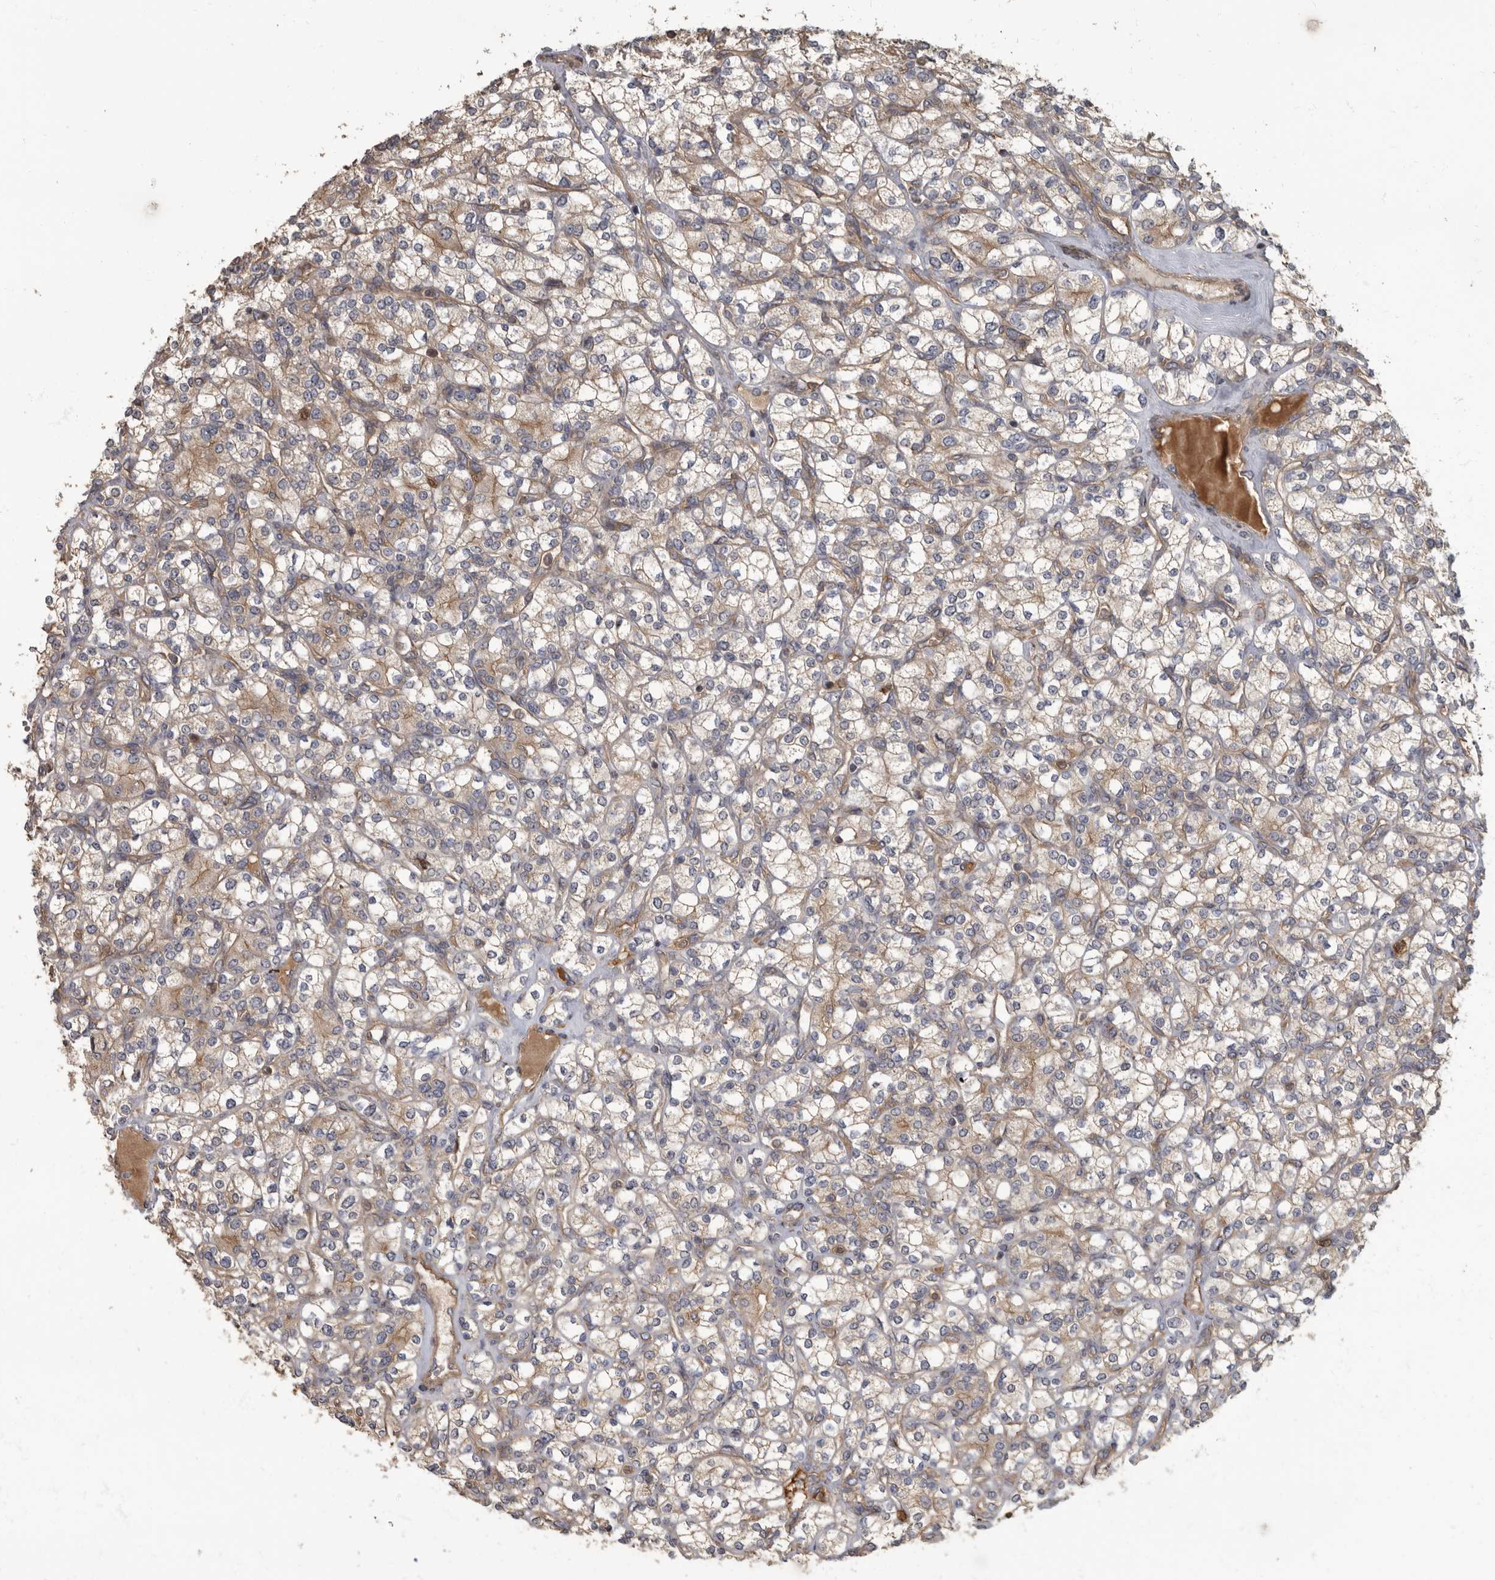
{"staining": {"intensity": "weak", "quantity": "25%-75%", "location": "cytoplasmic/membranous"}, "tissue": "renal cancer", "cell_type": "Tumor cells", "image_type": "cancer", "snomed": [{"axis": "morphology", "description": "Adenocarcinoma, NOS"}, {"axis": "topography", "description": "Kidney"}], "caption": "Immunohistochemical staining of human renal cancer displays low levels of weak cytoplasmic/membranous positivity in approximately 25%-75% of tumor cells.", "gene": "DAAM1", "patient": {"sex": "male", "age": 77}}